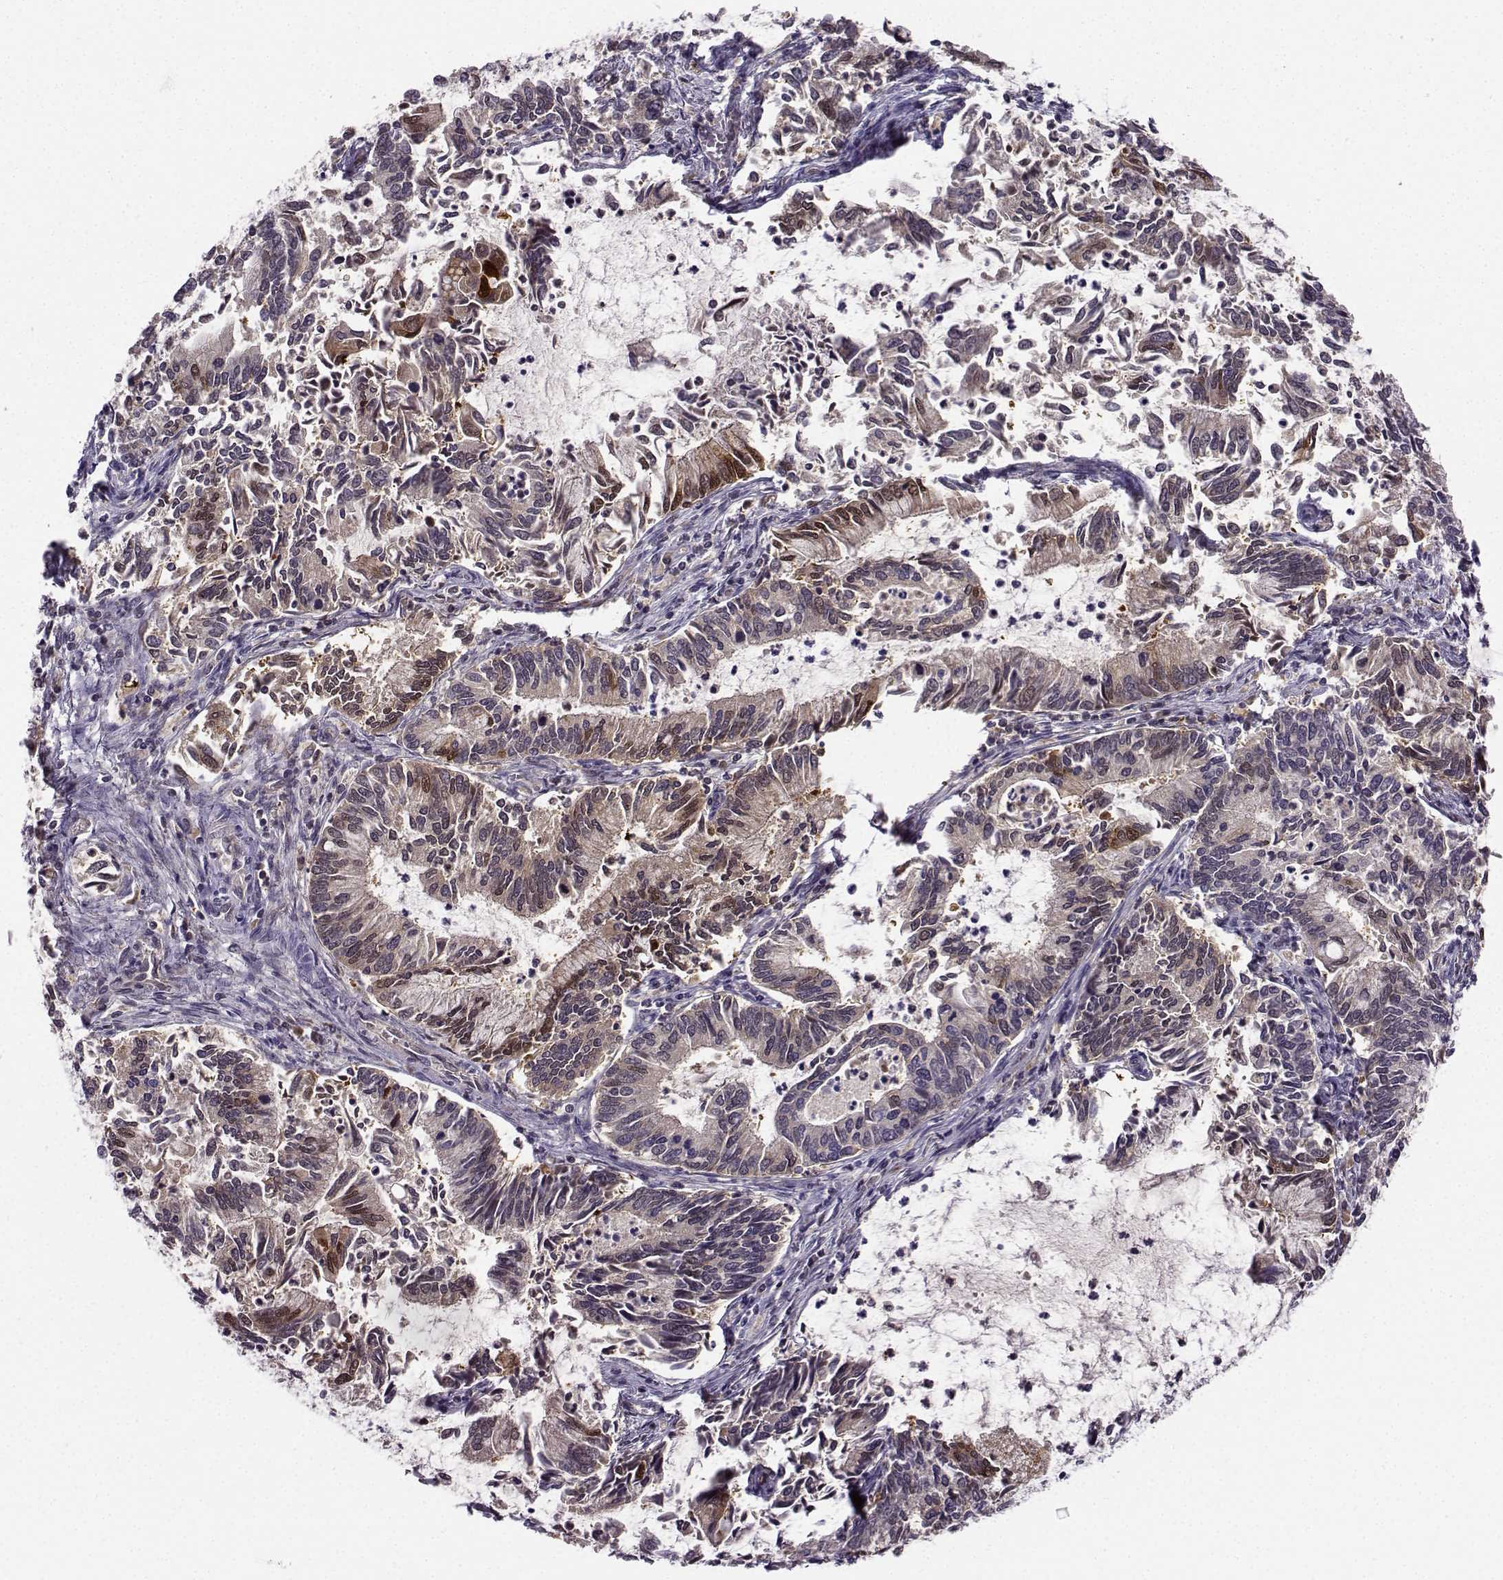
{"staining": {"intensity": "strong", "quantity": "<25%", "location": "cytoplasmic/membranous"}, "tissue": "cervical cancer", "cell_type": "Tumor cells", "image_type": "cancer", "snomed": [{"axis": "morphology", "description": "Adenocarcinoma, NOS"}, {"axis": "topography", "description": "Cervix"}], "caption": "Cervical cancer (adenocarcinoma) stained with a protein marker reveals strong staining in tumor cells.", "gene": "NQO1", "patient": {"sex": "female", "age": 42}}